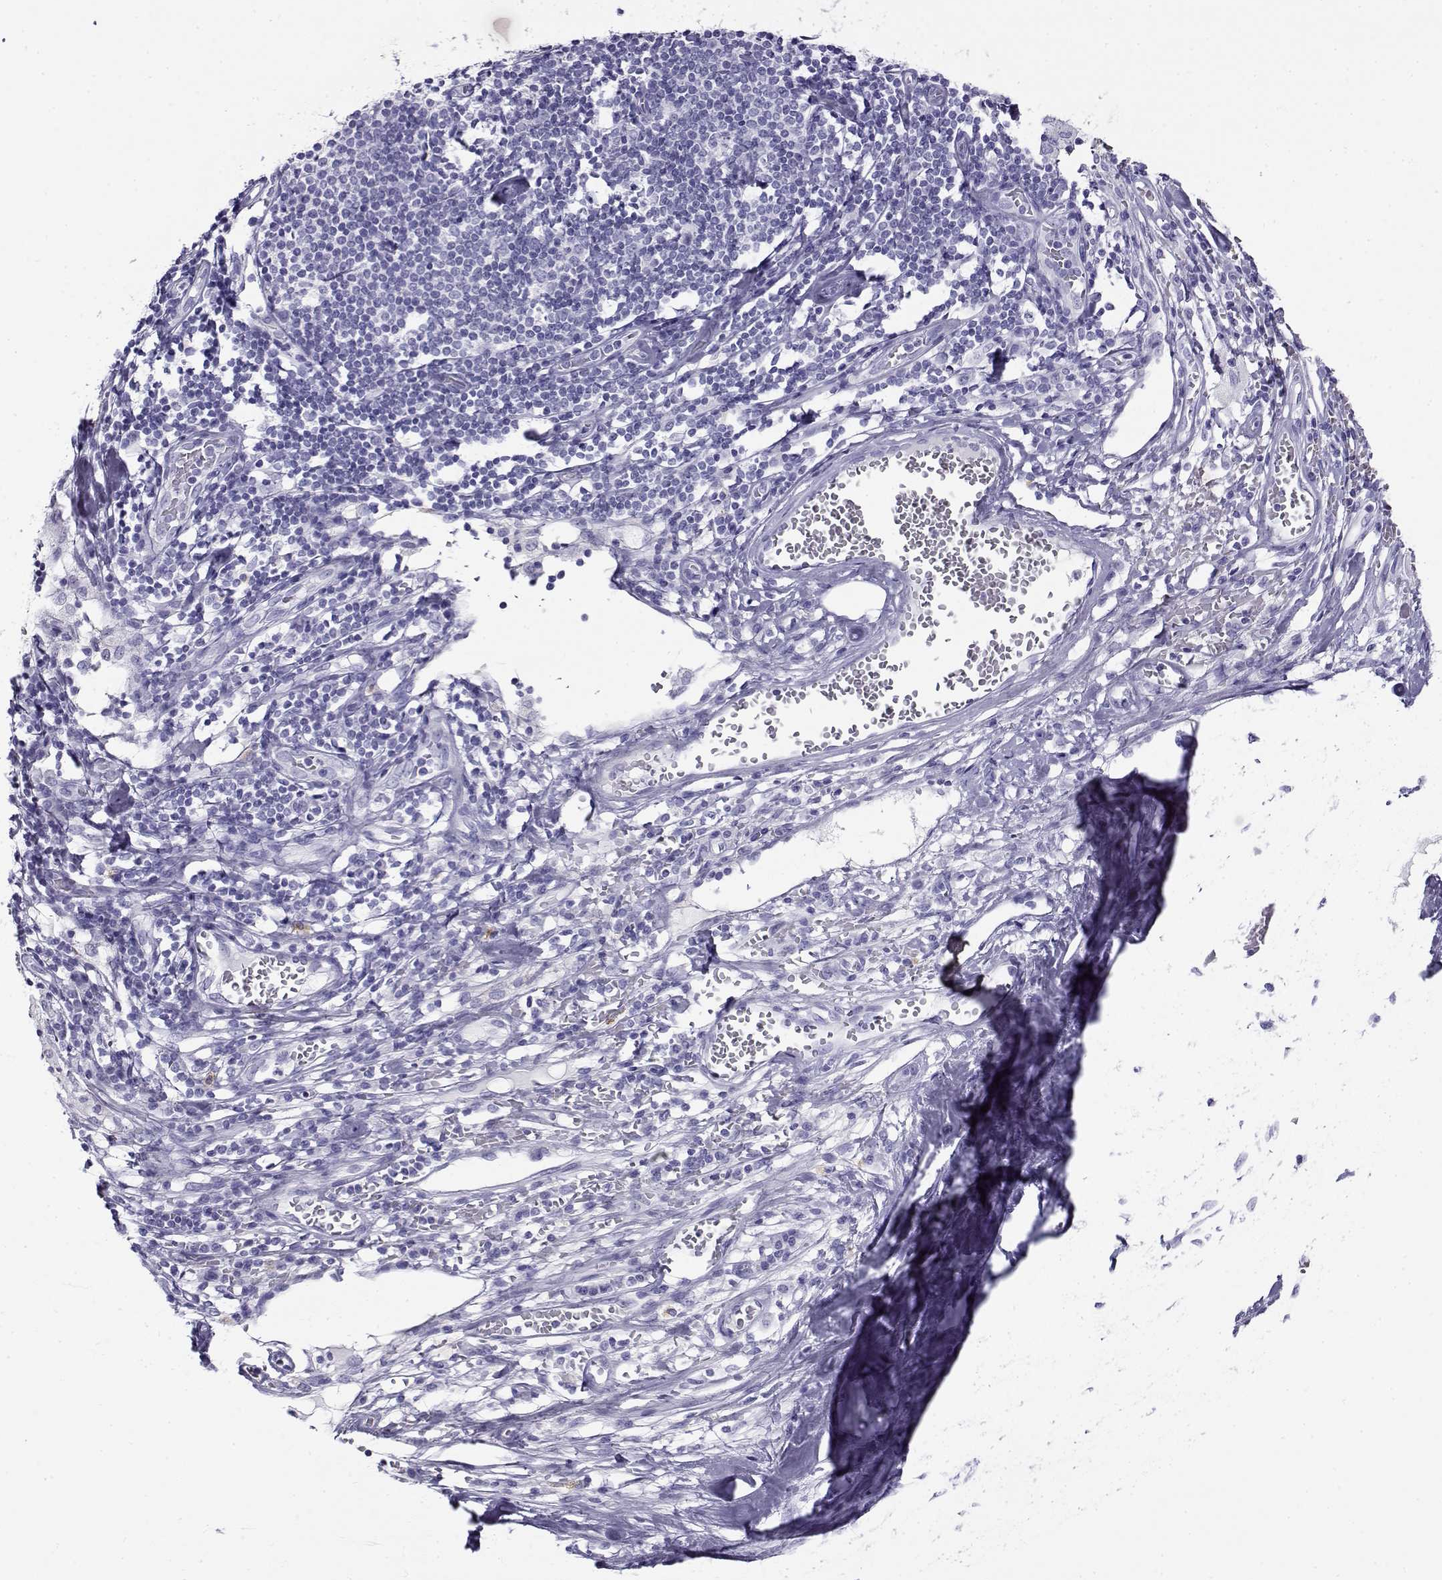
{"staining": {"intensity": "negative", "quantity": "none", "location": "none"}, "tissue": "melanoma", "cell_type": "Tumor cells", "image_type": "cancer", "snomed": [{"axis": "morphology", "description": "Malignant melanoma, Metastatic site"}, {"axis": "topography", "description": "Lymph node"}], "caption": "Immunohistochemical staining of human malignant melanoma (metastatic site) shows no significant positivity in tumor cells.", "gene": "CABS1", "patient": {"sex": "female", "age": 64}}